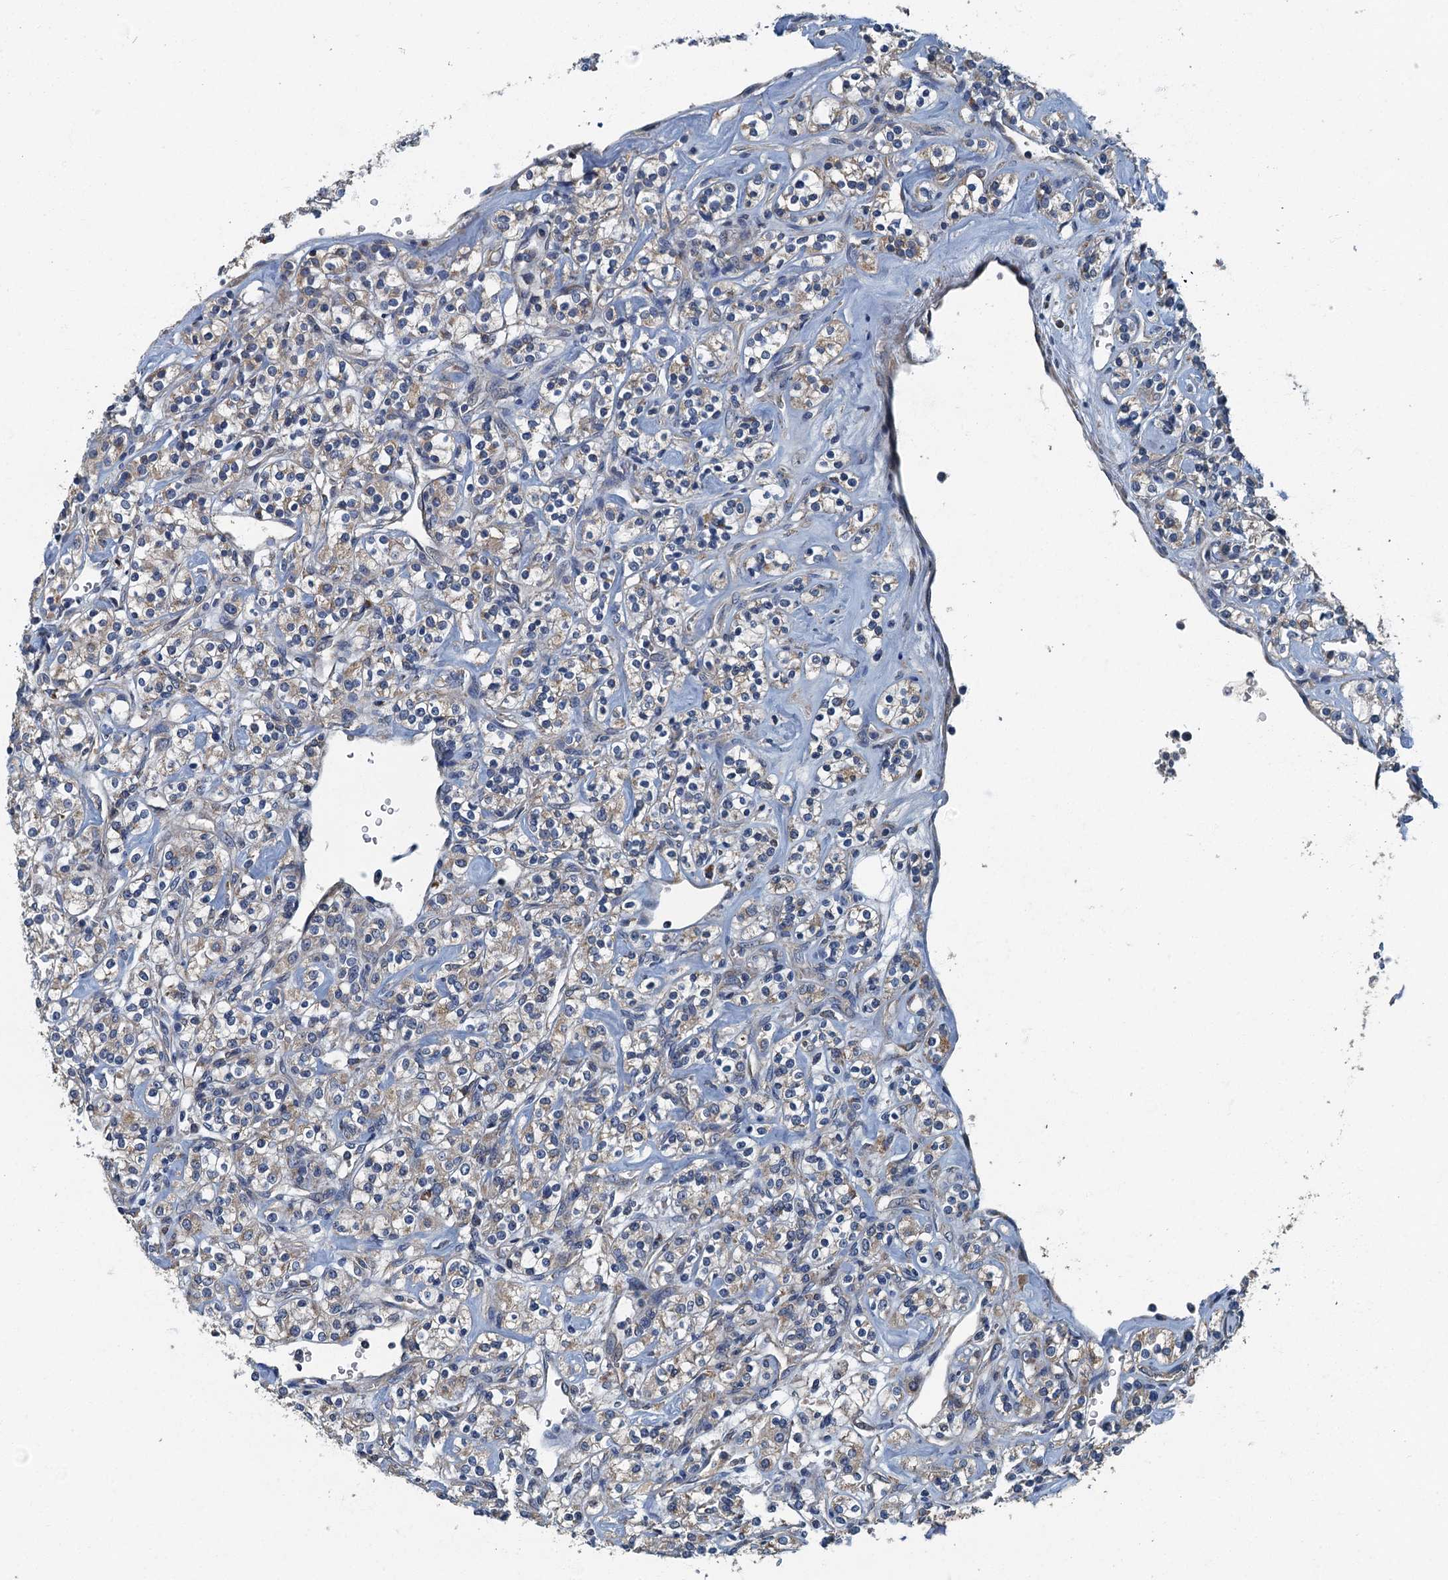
{"staining": {"intensity": "weak", "quantity": "<25%", "location": "cytoplasmic/membranous"}, "tissue": "renal cancer", "cell_type": "Tumor cells", "image_type": "cancer", "snomed": [{"axis": "morphology", "description": "Adenocarcinoma, NOS"}, {"axis": "topography", "description": "Kidney"}], "caption": "Adenocarcinoma (renal) was stained to show a protein in brown. There is no significant expression in tumor cells.", "gene": "DDX49", "patient": {"sex": "male", "age": 77}}